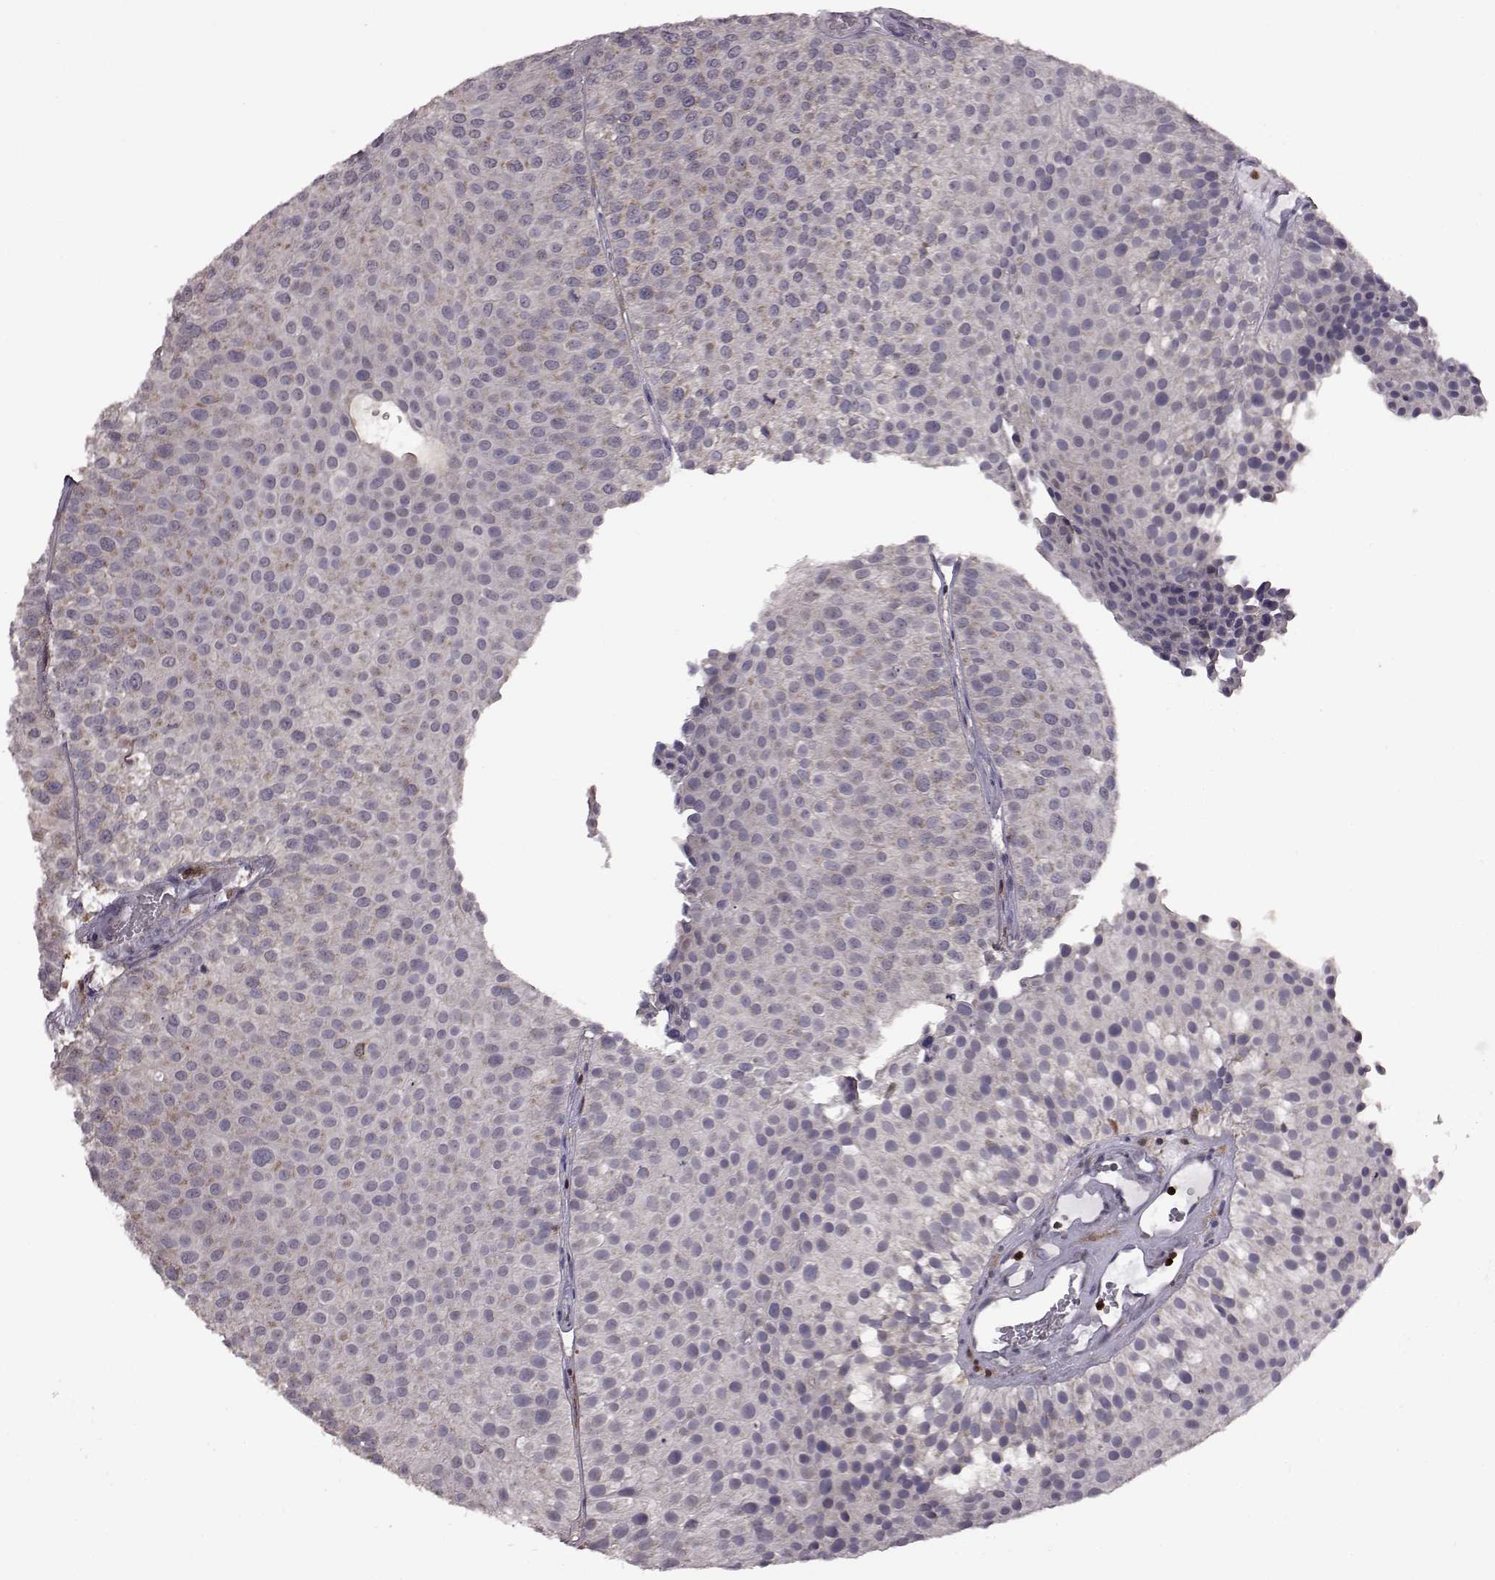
{"staining": {"intensity": "negative", "quantity": "none", "location": "none"}, "tissue": "urothelial cancer", "cell_type": "Tumor cells", "image_type": "cancer", "snomed": [{"axis": "morphology", "description": "Urothelial carcinoma, Low grade"}, {"axis": "topography", "description": "Urinary bladder"}], "caption": "Immunohistochemistry of human urothelial cancer demonstrates no expression in tumor cells.", "gene": "DOK2", "patient": {"sex": "female", "age": 87}}